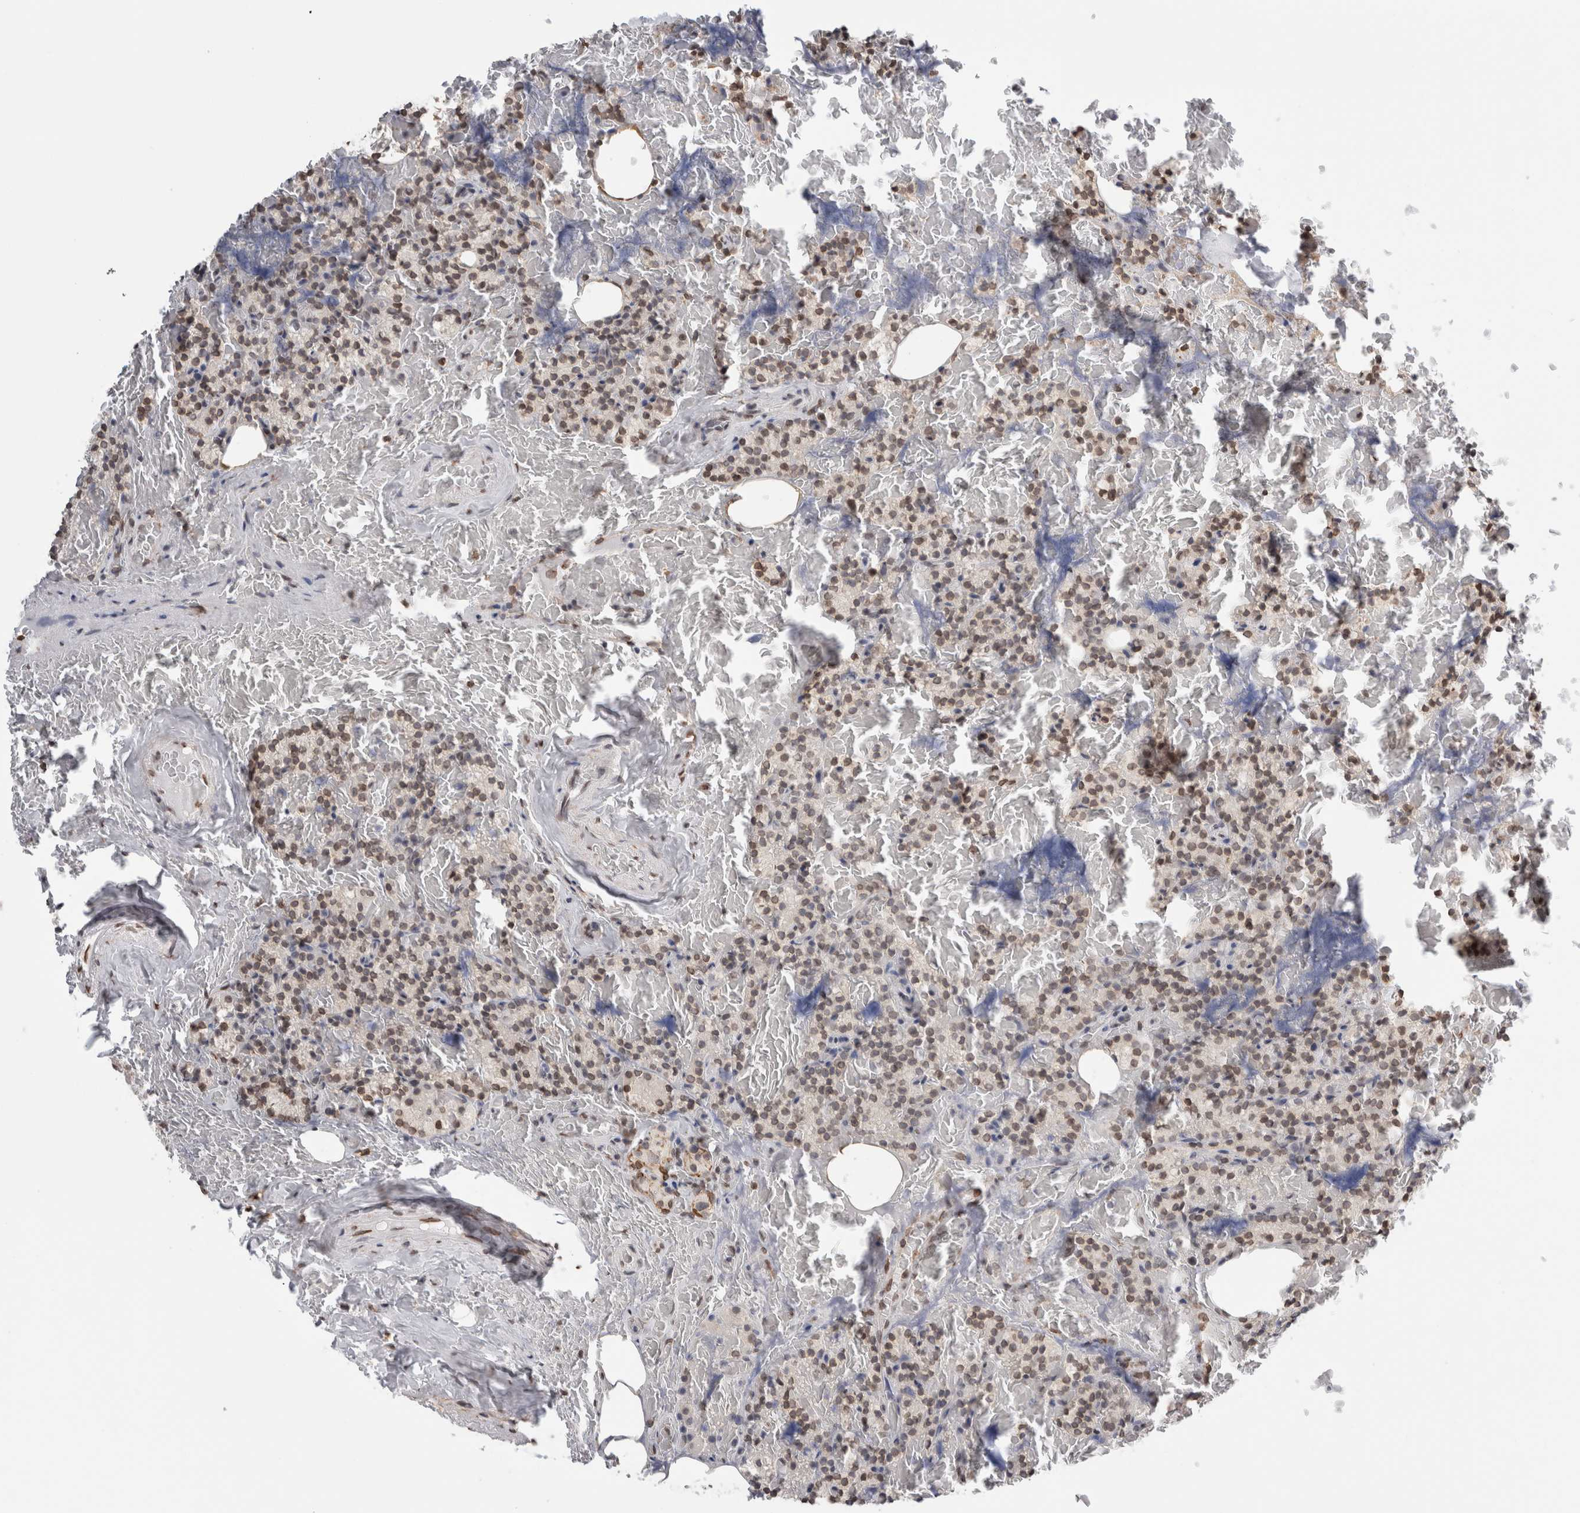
{"staining": {"intensity": "moderate", "quantity": ">75%", "location": "cytoplasmic/membranous,nuclear"}, "tissue": "parathyroid gland", "cell_type": "Glandular cells", "image_type": "normal", "snomed": [{"axis": "morphology", "description": "Normal tissue, NOS"}, {"axis": "topography", "description": "Parathyroid gland"}], "caption": "An IHC image of benign tissue is shown. Protein staining in brown labels moderate cytoplasmic/membranous,nuclear positivity in parathyroid gland within glandular cells.", "gene": "RBMX2", "patient": {"sex": "female", "age": 78}}